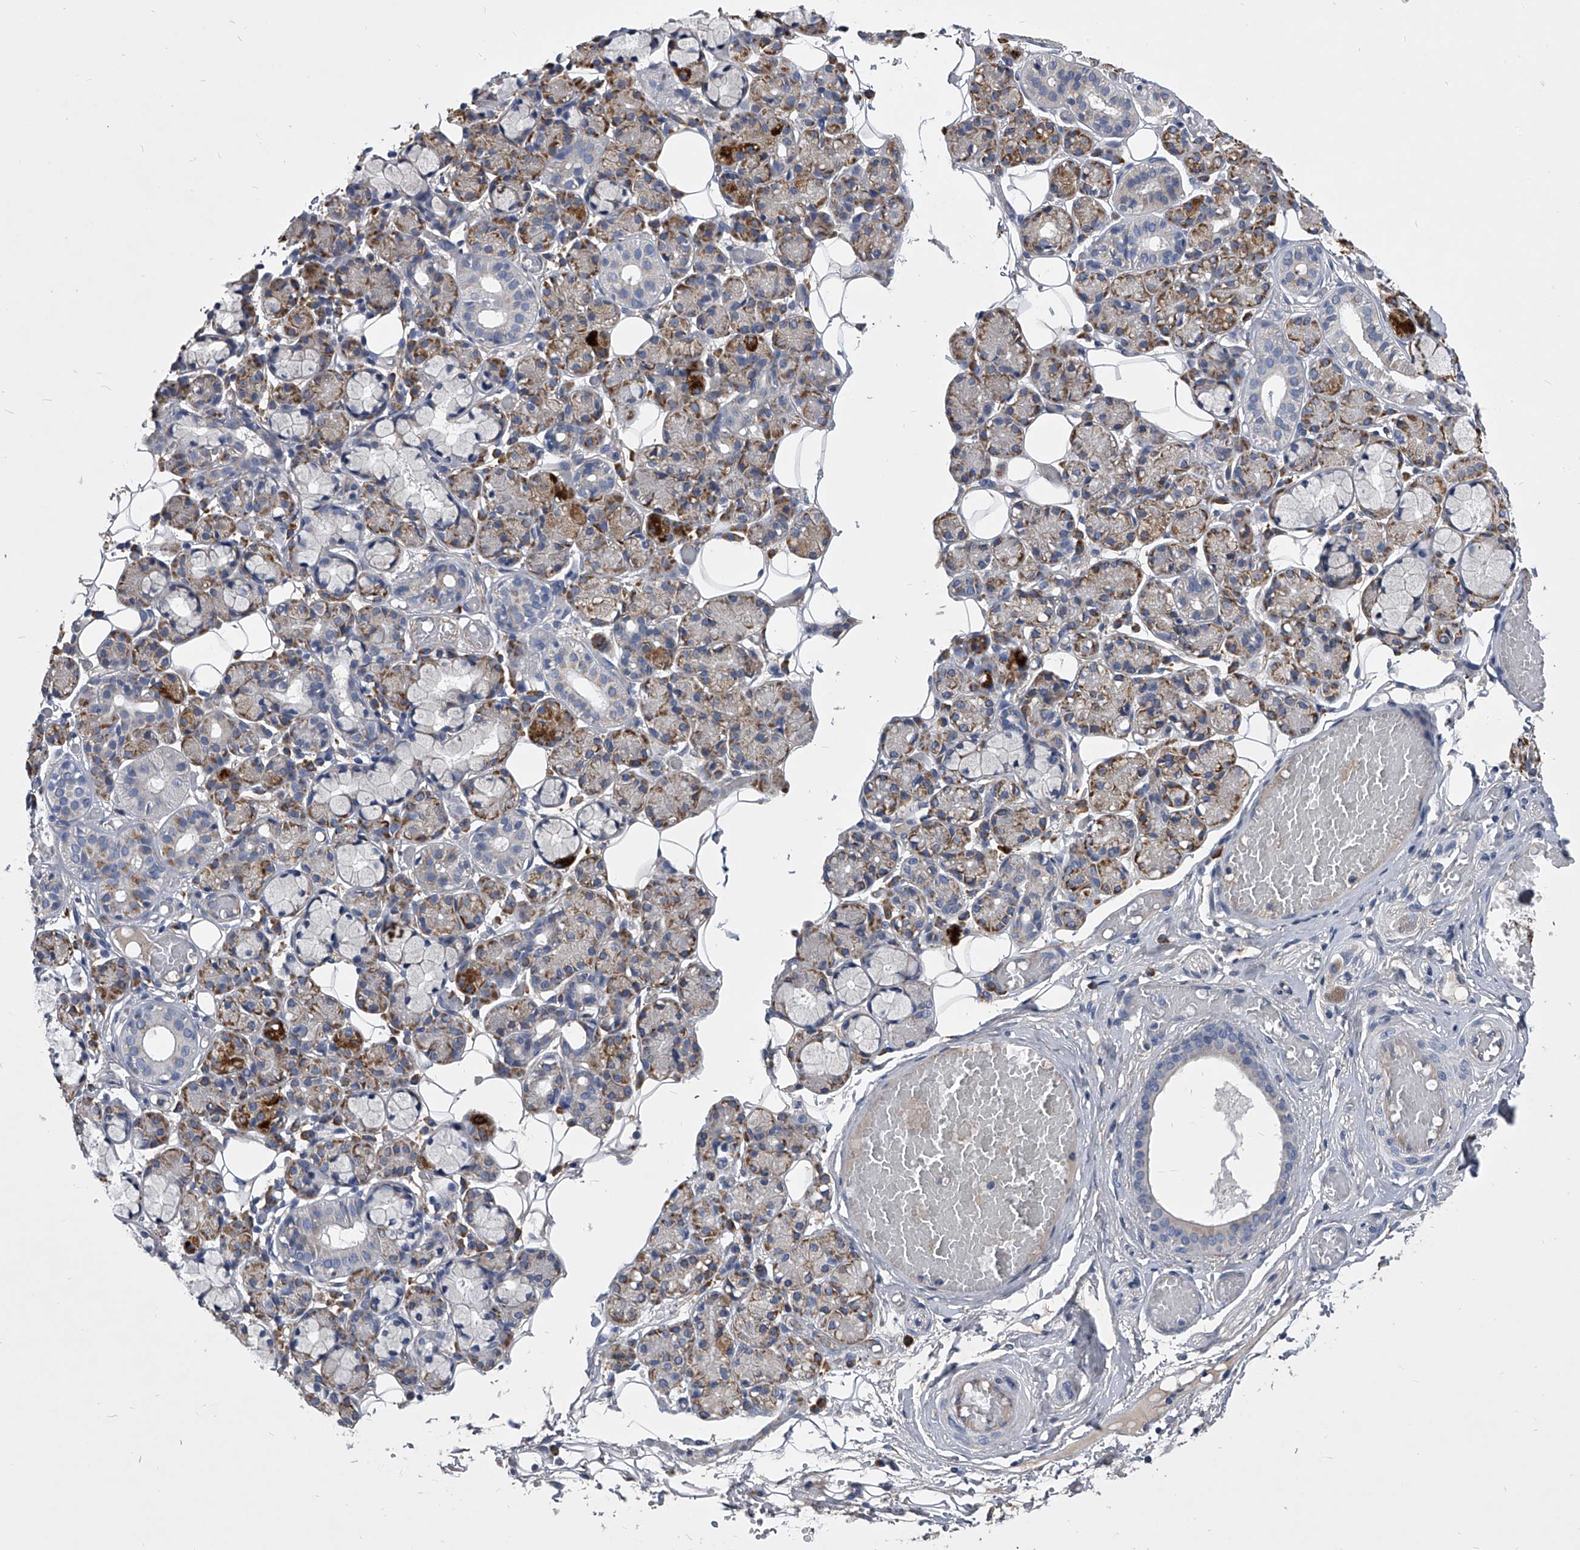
{"staining": {"intensity": "moderate", "quantity": "25%-75%", "location": "cytoplasmic/membranous"}, "tissue": "salivary gland", "cell_type": "Glandular cells", "image_type": "normal", "snomed": [{"axis": "morphology", "description": "Normal tissue, NOS"}, {"axis": "topography", "description": "Salivary gland"}], "caption": "Salivary gland stained with immunohistochemistry displays moderate cytoplasmic/membranous positivity in approximately 25%-75% of glandular cells.", "gene": "CCR4", "patient": {"sex": "male", "age": 63}}